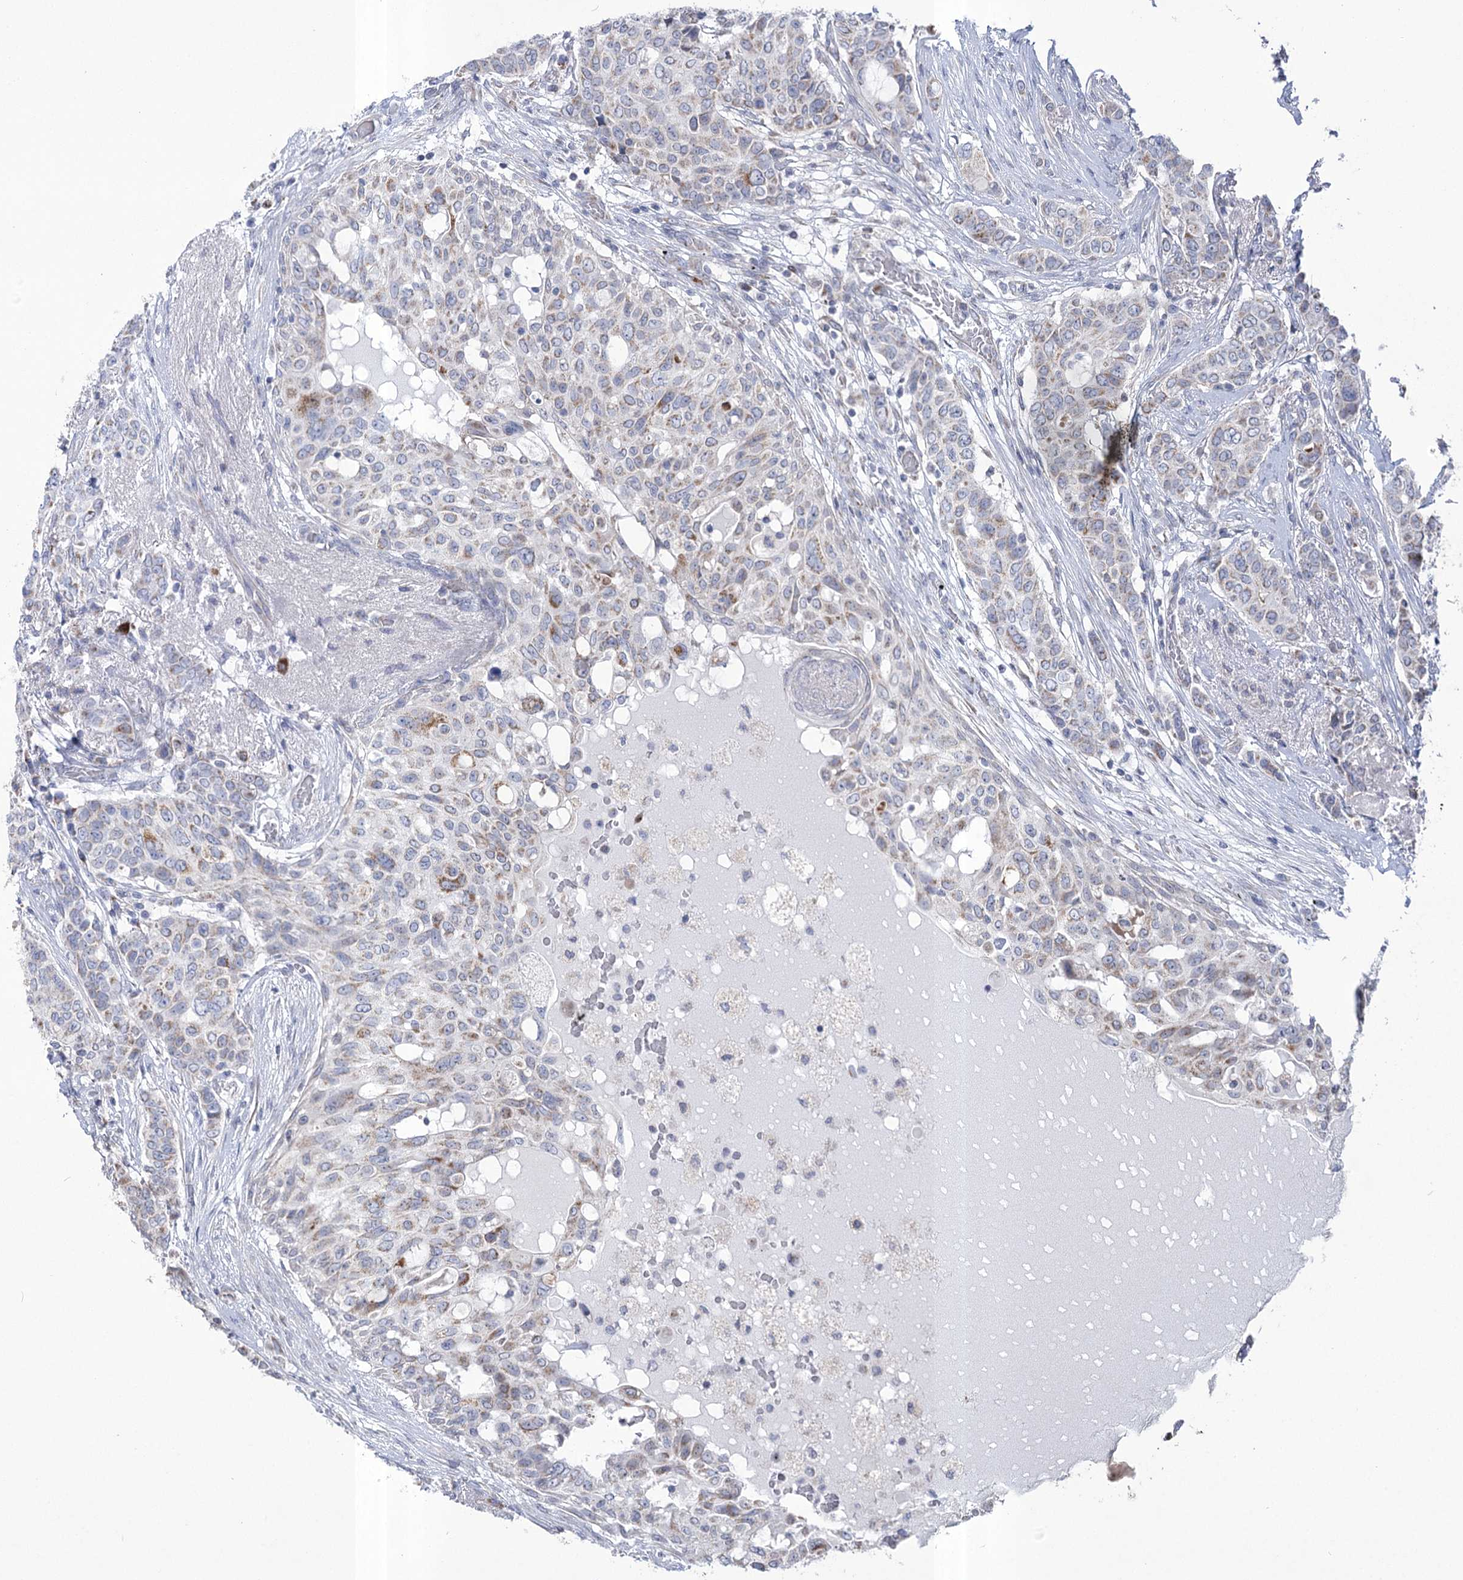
{"staining": {"intensity": "weak", "quantity": "<25%", "location": "cytoplasmic/membranous"}, "tissue": "breast cancer", "cell_type": "Tumor cells", "image_type": "cancer", "snomed": [{"axis": "morphology", "description": "Lobular carcinoma"}, {"axis": "topography", "description": "Breast"}], "caption": "The histopathology image demonstrates no staining of tumor cells in breast lobular carcinoma.", "gene": "PDHB", "patient": {"sex": "female", "age": 51}}